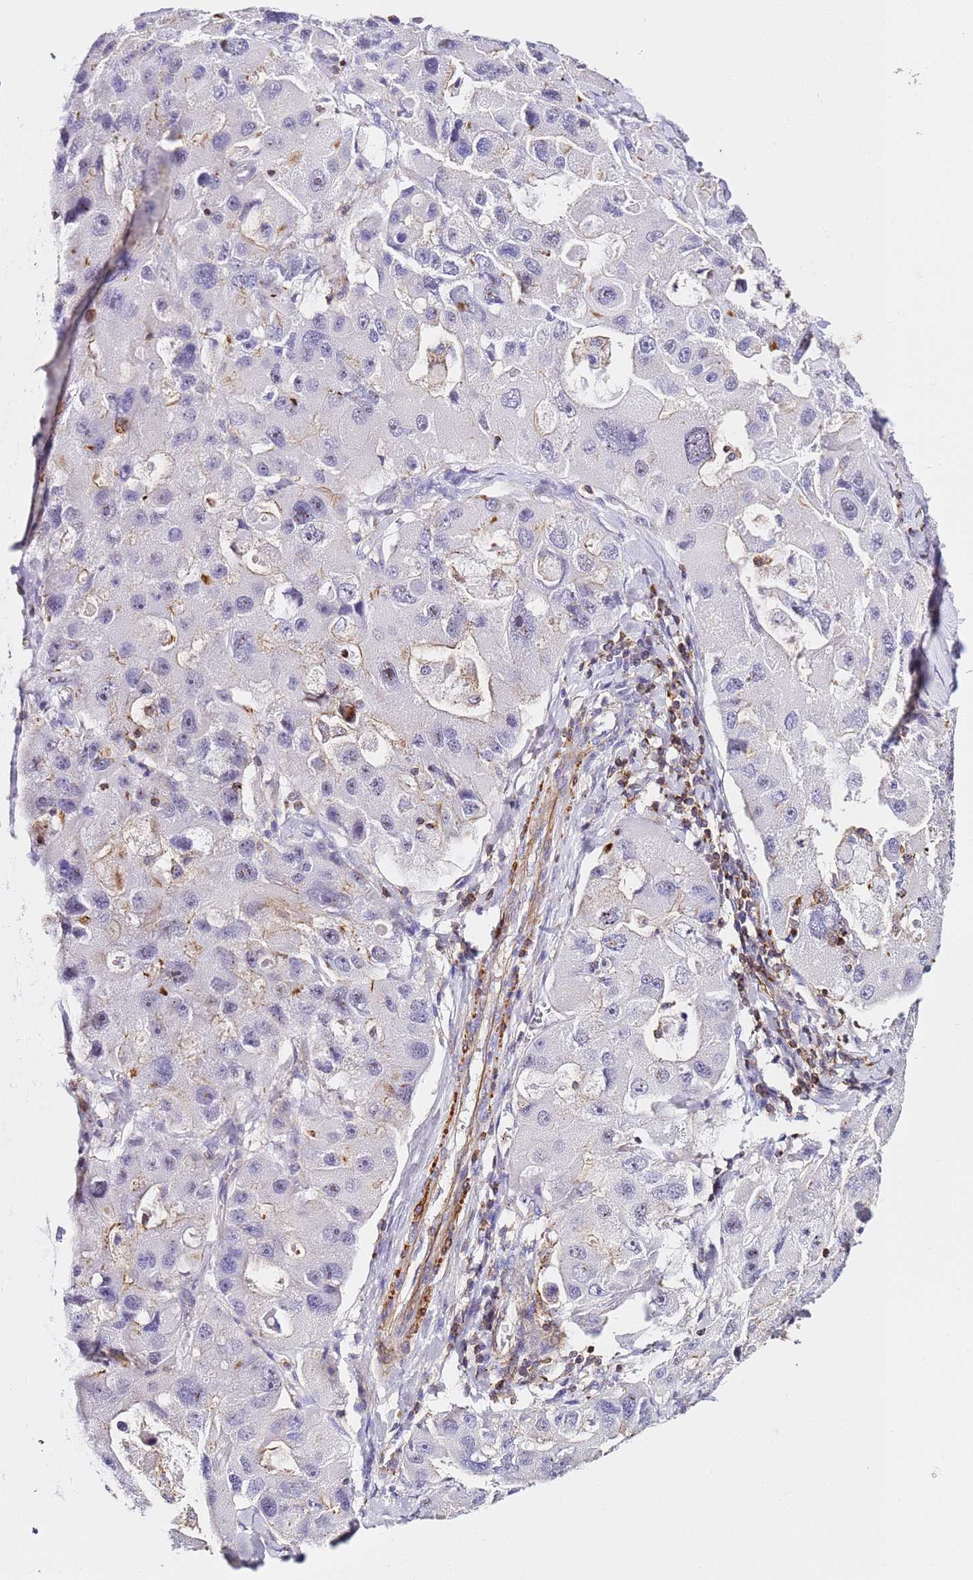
{"staining": {"intensity": "negative", "quantity": "none", "location": "none"}, "tissue": "lung cancer", "cell_type": "Tumor cells", "image_type": "cancer", "snomed": [{"axis": "morphology", "description": "Adenocarcinoma, NOS"}, {"axis": "topography", "description": "Lung"}], "caption": "Protein analysis of lung cancer (adenocarcinoma) displays no significant positivity in tumor cells.", "gene": "ZNF671", "patient": {"sex": "female", "age": 54}}